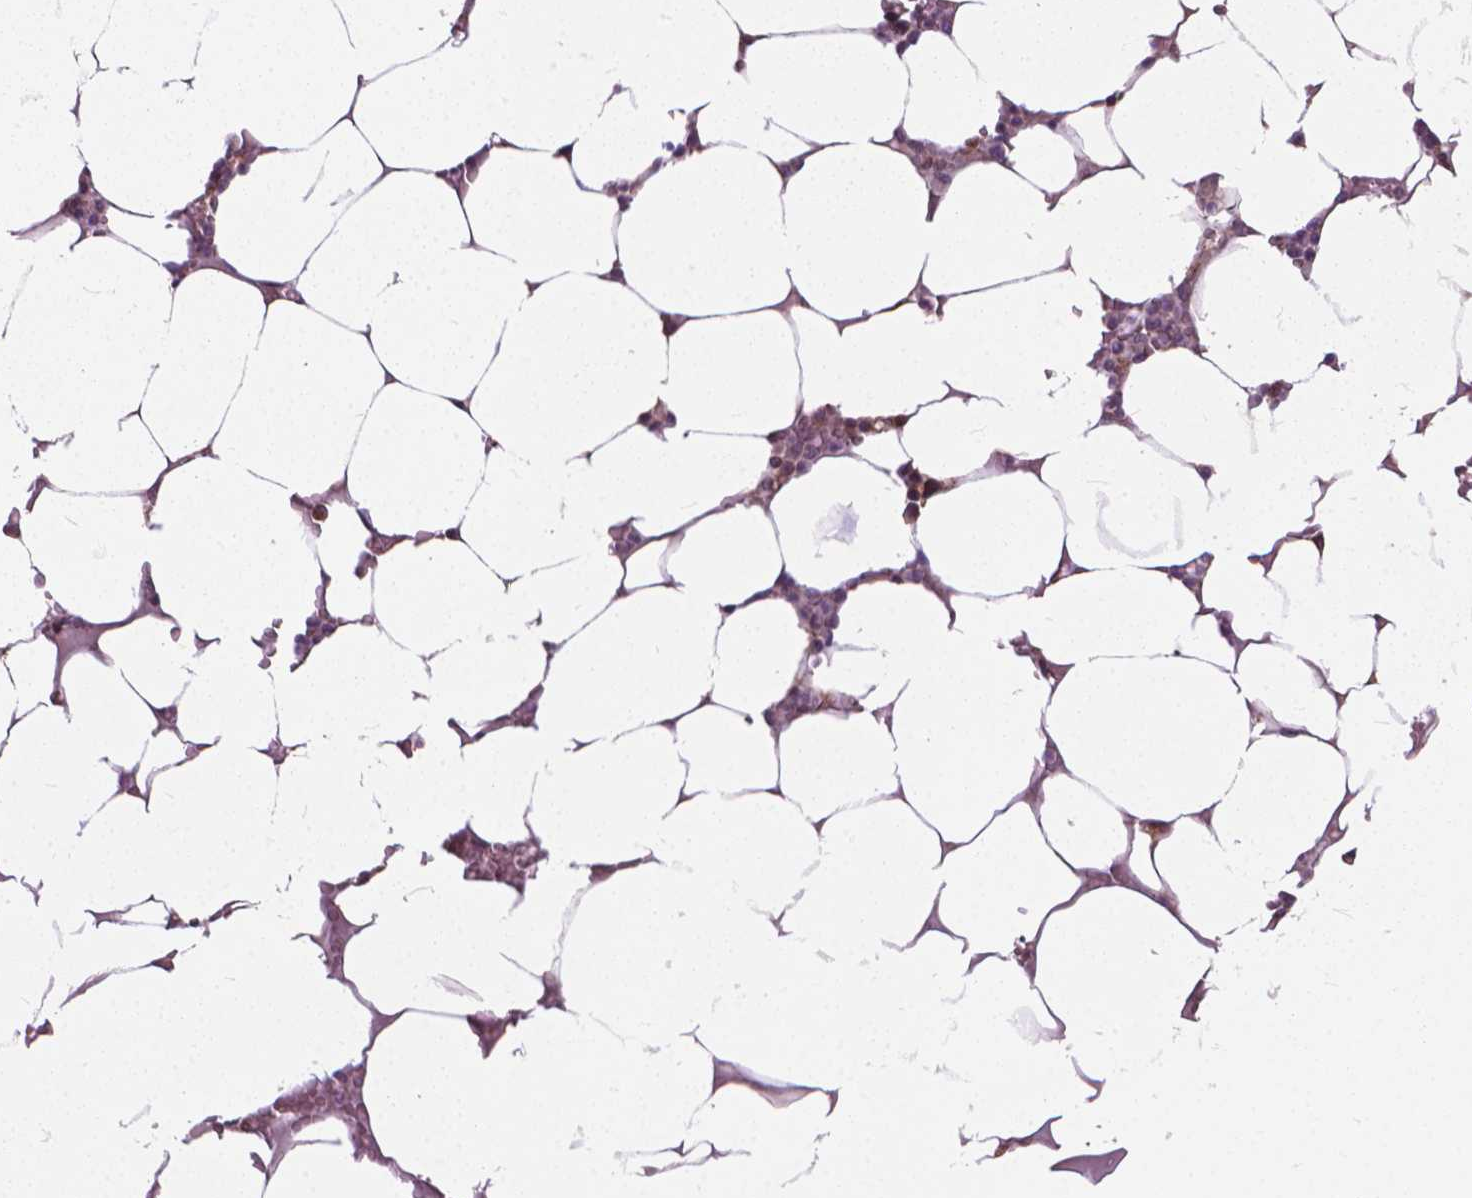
{"staining": {"intensity": "weak", "quantity": "25%-75%", "location": "cytoplasmic/membranous"}, "tissue": "bone marrow", "cell_type": "Hematopoietic cells", "image_type": "normal", "snomed": [{"axis": "morphology", "description": "Normal tissue, NOS"}, {"axis": "topography", "description": "Bone marrow"}], "caption": "Hematopoietic cells reveal weak cytoplasmic/membranous expression in approximately 25%-75% of cells in benign bone marrow. Nuclei are stained in blue.", "gene": "NUDT1", "patient": {"sex": "female", "age": 52}}